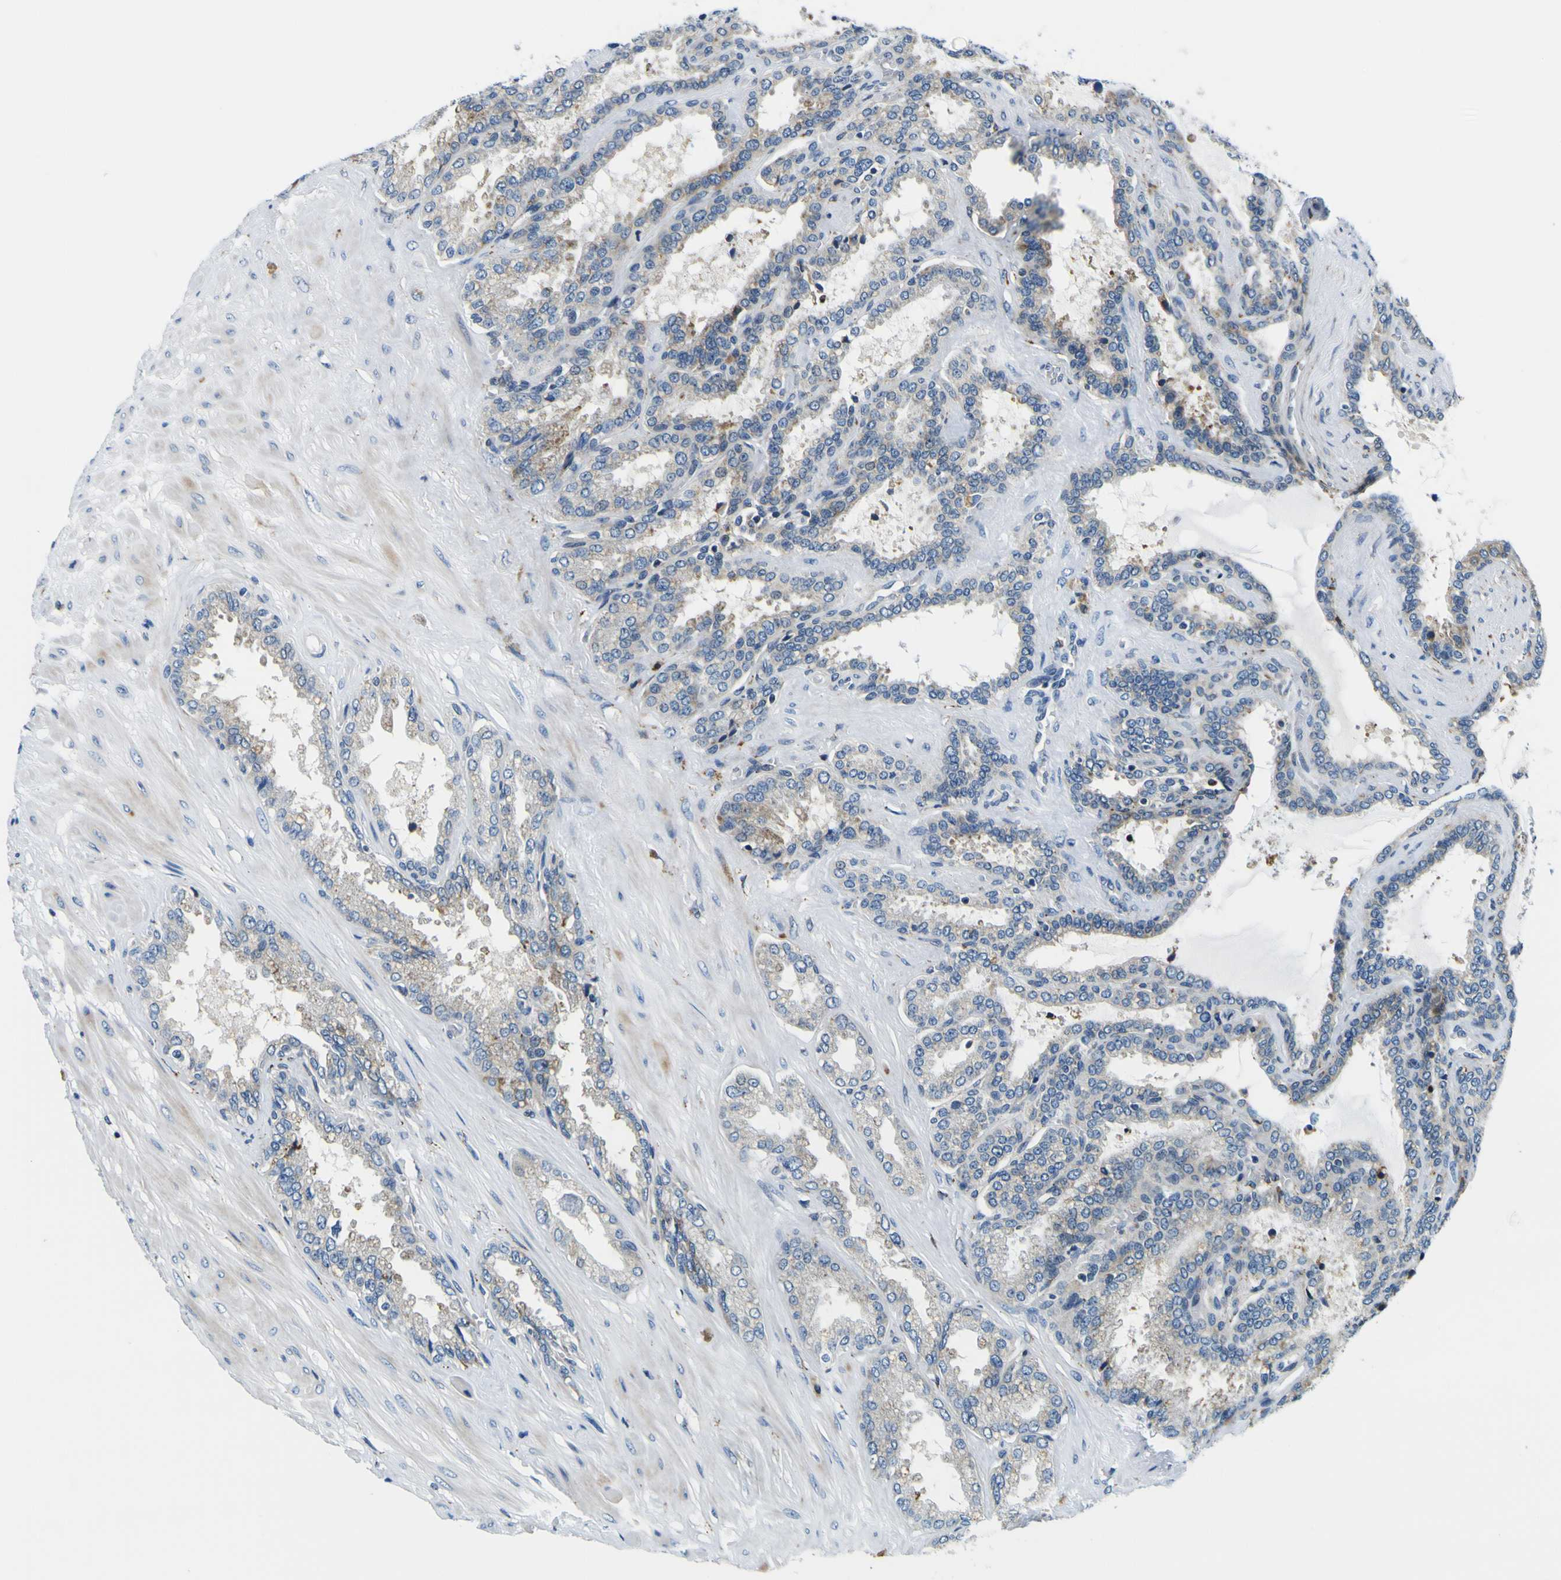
{"staining": {"intensity": "weak", "quantity": "<25%", "location": "cytoplasmic/membranous"}, "tissue": "seminal vesicle", "cell_type": "Glandular cells", "image_type": "normal", "snomed": [{"axis": "morphology", "description": "Normal tissue, NOS"}, {"axis": "topography", "description": "Seminal veicle"}], "caption": "High power microscopy photomicrograph of an IHC histopathology image of benign seminal vesicle, revealing no significant positivity in glandular cells.", "gene": "NLRP3", "patient": {"sex": "male", "age": 46}}